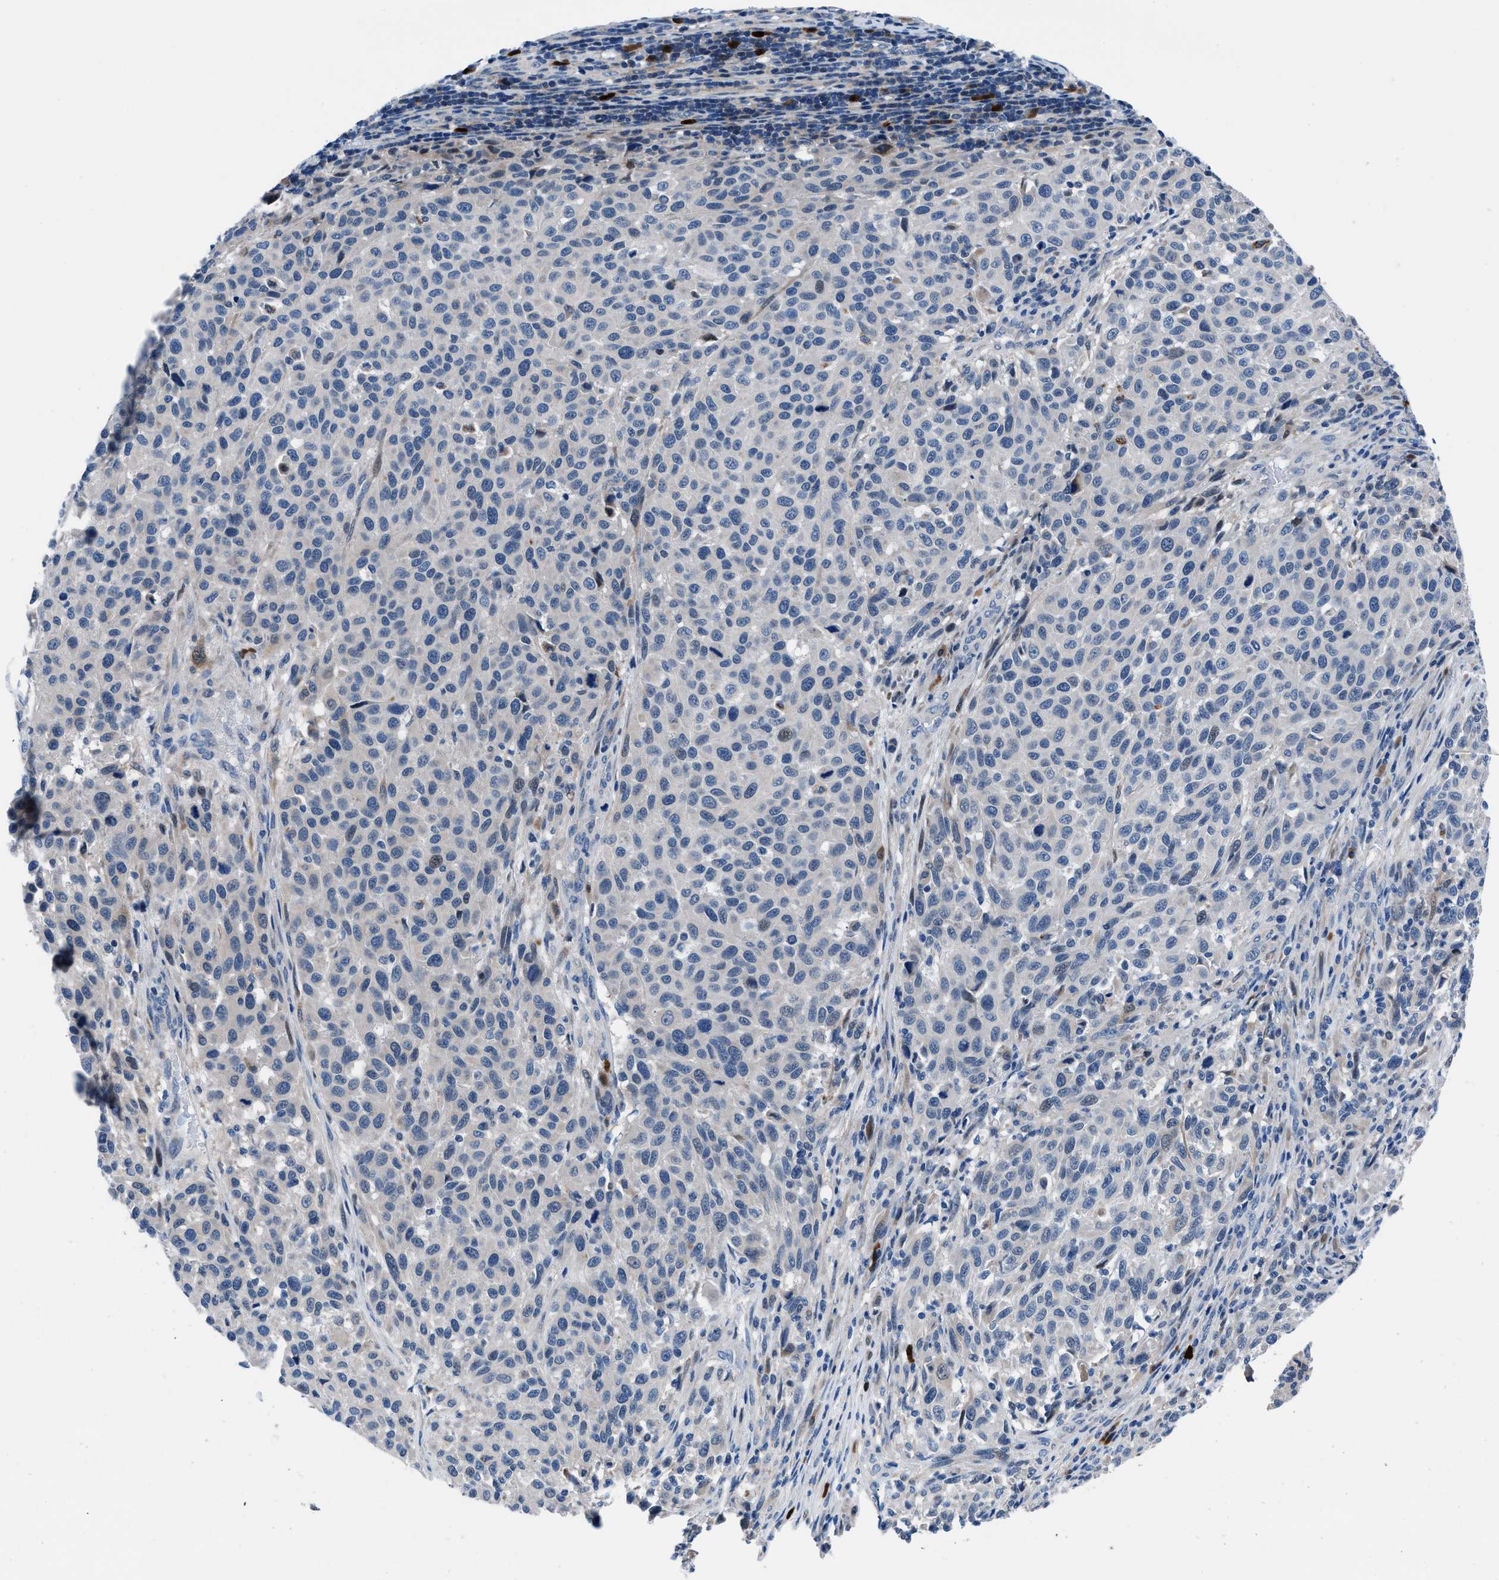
{"staining": {"intensity": "negative", "quantity": "none", "location": "none"}, "tissue": "melanoma", "cell_type": "Tumor cells", "image_type": "cancer", "snomed": [{"axis": "morphology", "description": "Malignant melanoma, Metastatic site"}, {"axis": "topography", "description": "Lymph node"}], "caption": "Image shows no protein expression in tumor cells of malignant melanoma (metastatic site) tissue. (Stains: DAB (3,3'-diaminobenzidine) IHC with hematoxylin counter stain, Microscopy: brightfield microscopy at high magnification).", "gene": "UAP1", "patient": {"sex": "male", "age": 61}}